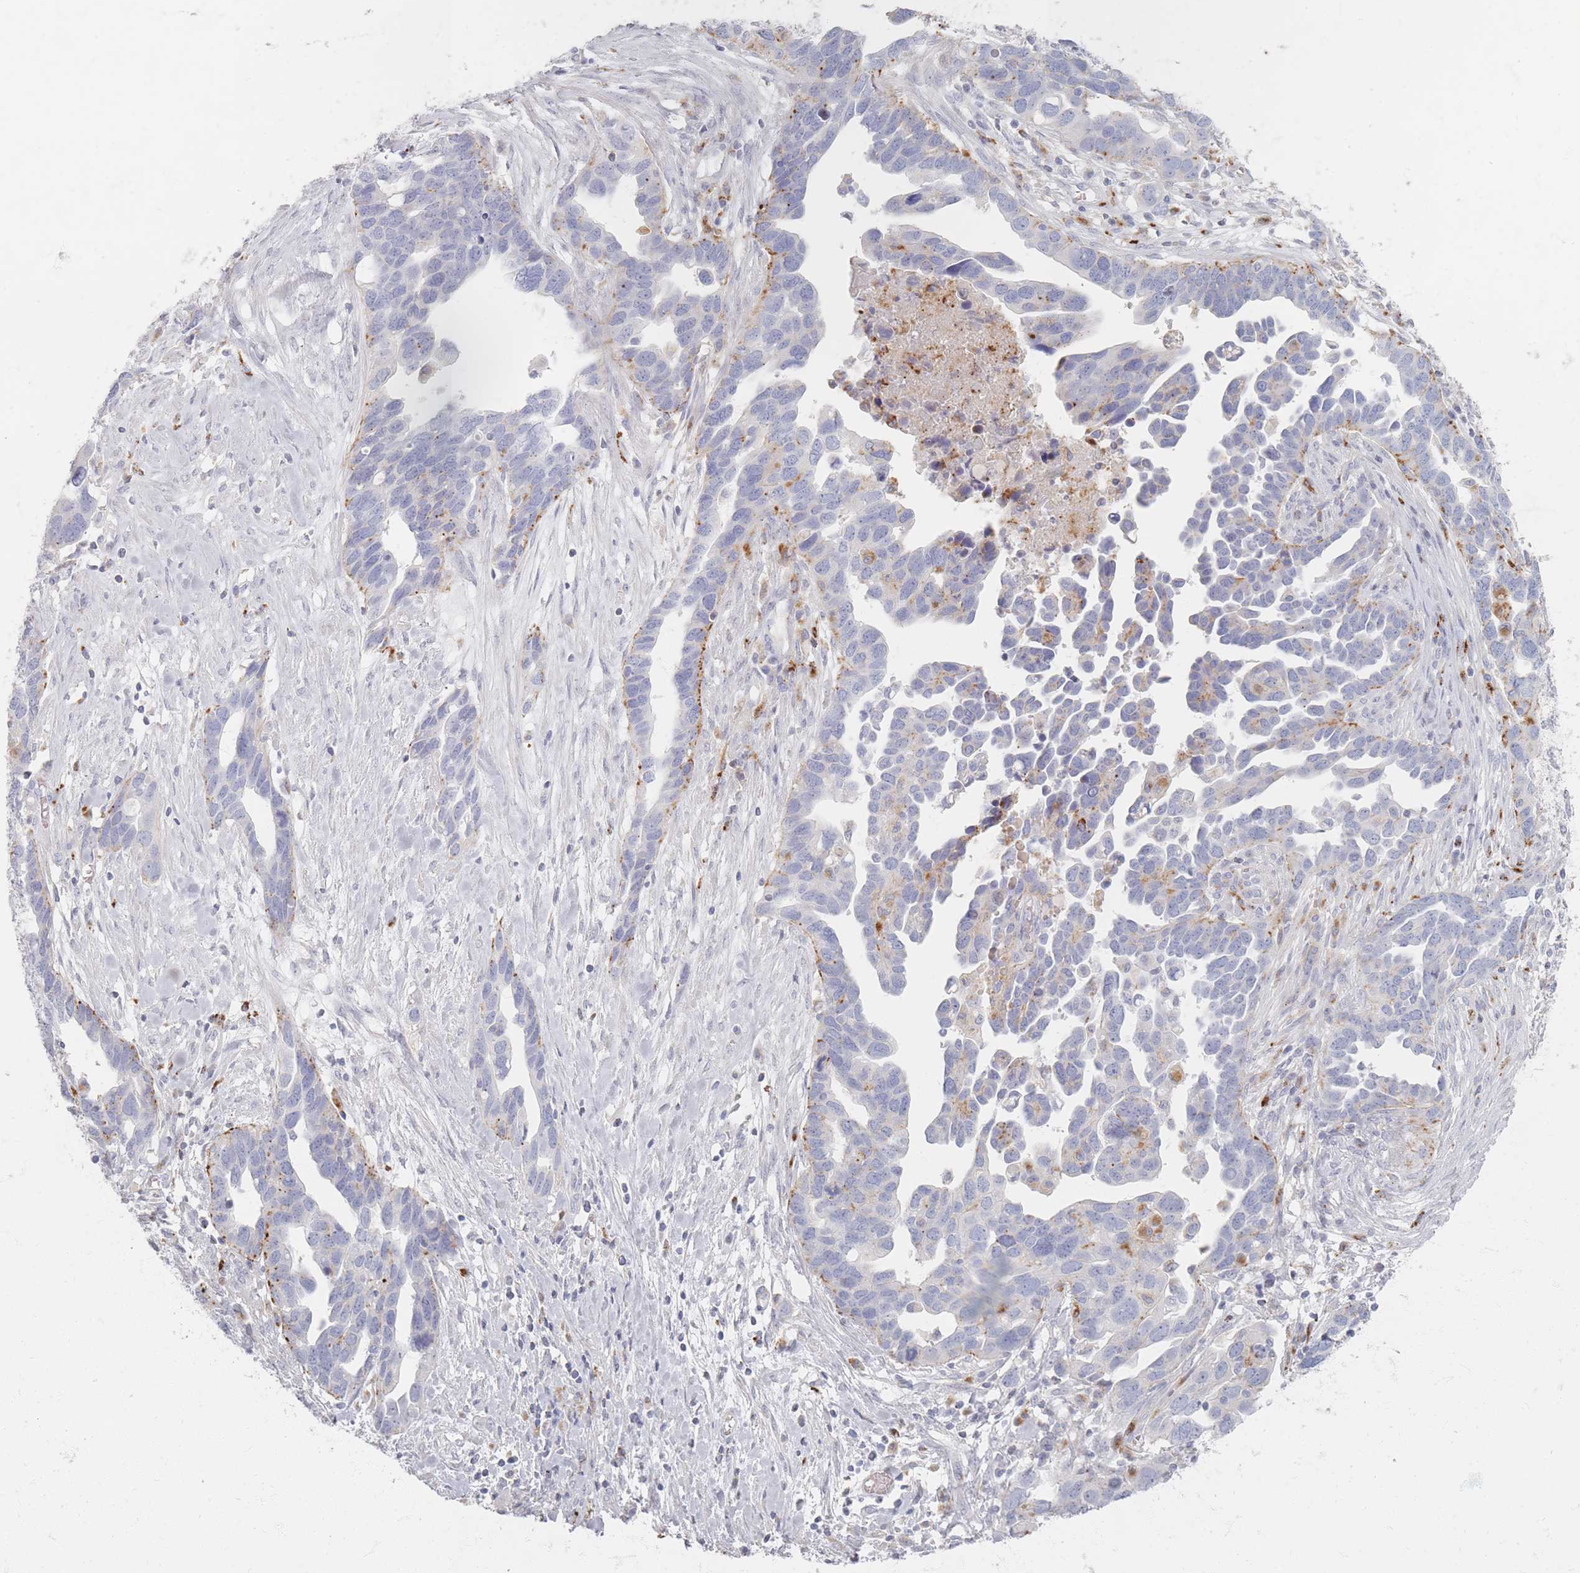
{"staining": {"intensity": "moderate", "quantity": "25%-75%", "location": "cytoplasmic/membranous"}, "tissue": "ovarian cancer", "cell_type": "Tumor cells", "image_type": "cancer", "snomed": [{"axis": "morphology", "description": "Cystadenocarcinoma, serous, NOS"}, {"axis": "topography", "description": "Ovary"}], "caption": "IHC of ovarian cancer (serous cystadenocarcinoma) shows medium levels of moderate cytoplasmic/membranous positivity in about 25%-75% of tumor cells. Using DAB (brown) and hematoxylin (blue) stains, captured at high magnification using brightfield microscopy.", "gene": "SLC2A11", "patient": {"sex": "female", "age": 54}}